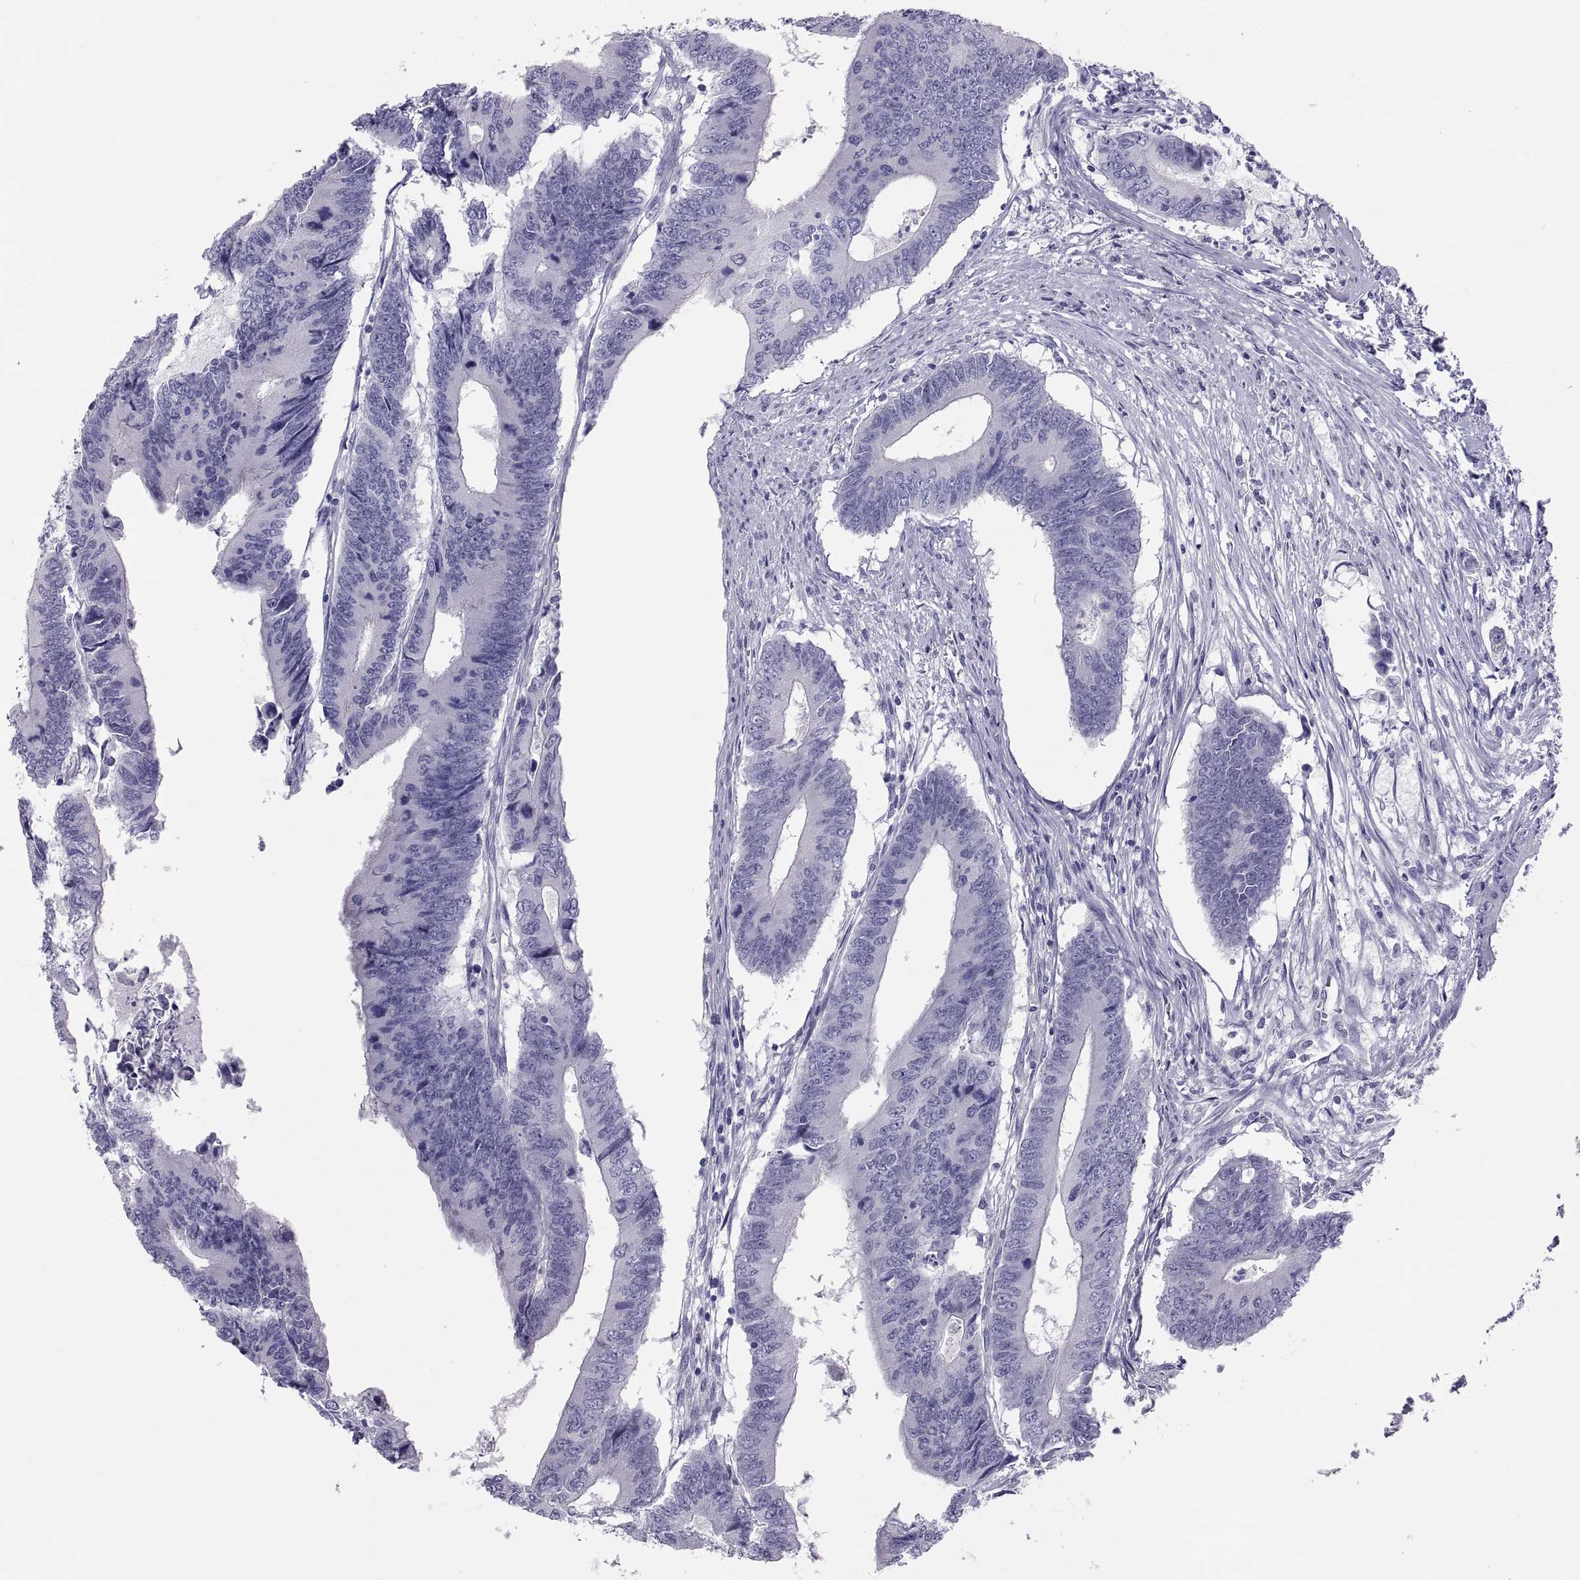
{"staining": {"intensity": "negative", "quantity": "none", "location": "none"}, "tissue": "colorectal cancer", "cell_type": "Tumor cells", "image_type": "cancer", "snomed": [{"axis": "morphology", "description": "Adenocarcinoma, NOS"}, {"axis": "topography", "description": "Colon"}], "caption": "Immunohistochemical staining of human colorectal cancer (adenocarcinoma) demonstrates no significant positivity in tumor cells.", "gene": "RNASE12", "patient": {"sex": "male", "age": 53}}